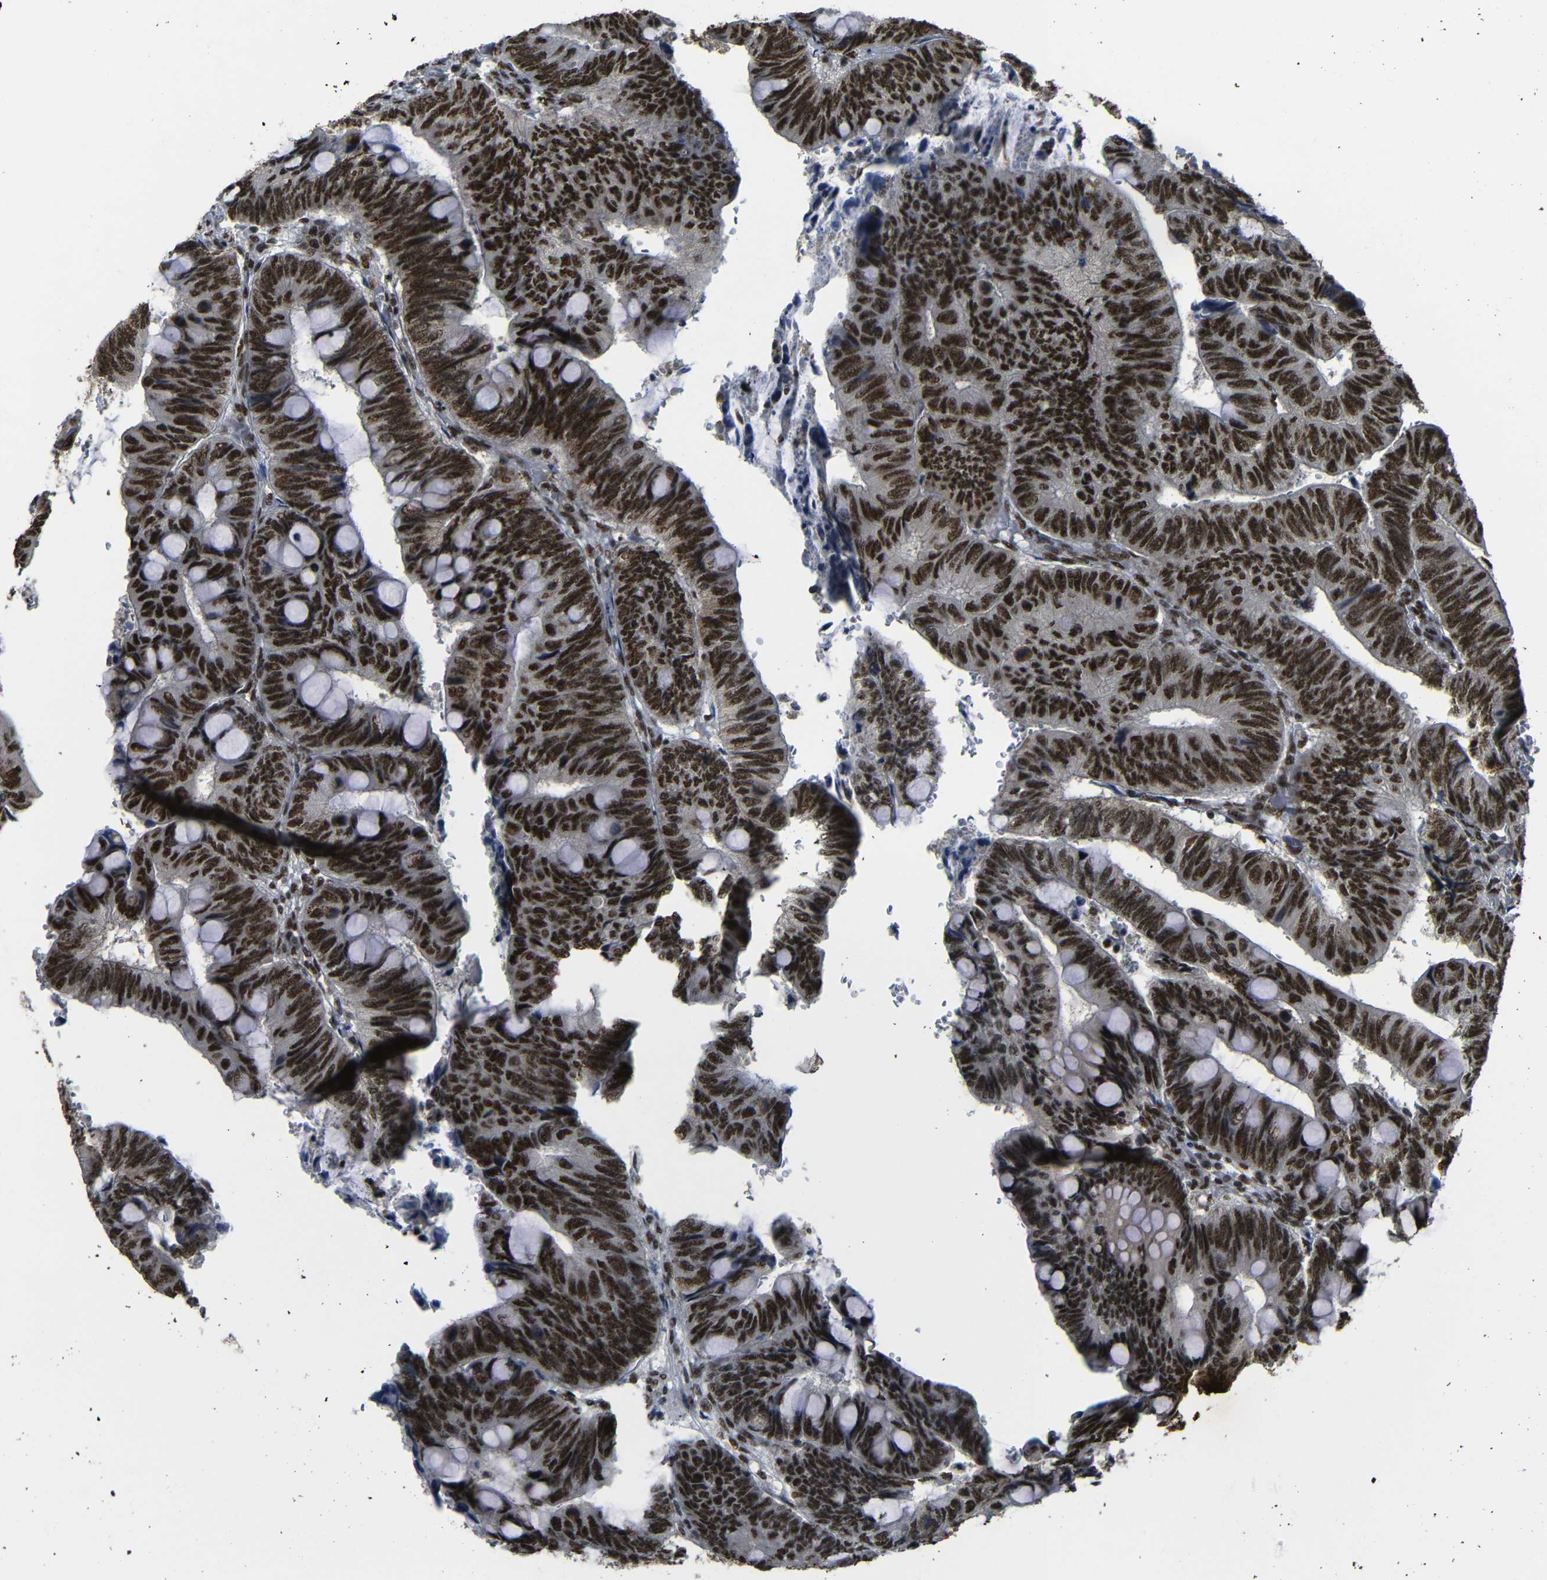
{"staining": {"intensity": "strong", "quantity": ">75%", "location": "cytoplasmic/membranous,nuclear"}, "tissue": "colorectal cancer", "cell_type": "Tumor cells", "image_type": "cancer", "snomed": [{"axis": "morphology", "description": "Normal tissue, NOS"}, {"axis": "morphology", "description": "Adenocarcinoma, NOS"}, {"axis": "topography", "description": "Rectum"}, {"axis": "topography", "description": "Peripheral nerve tissue"}], "caption": "Tumor cells display strong cytoplasmic/membranous and nuclear staining in about >75% of cells in colorectal cancer (adenocarcinoma).", "gene": "TCF7L2", "patient": {"sex": "male", "age": 92}}